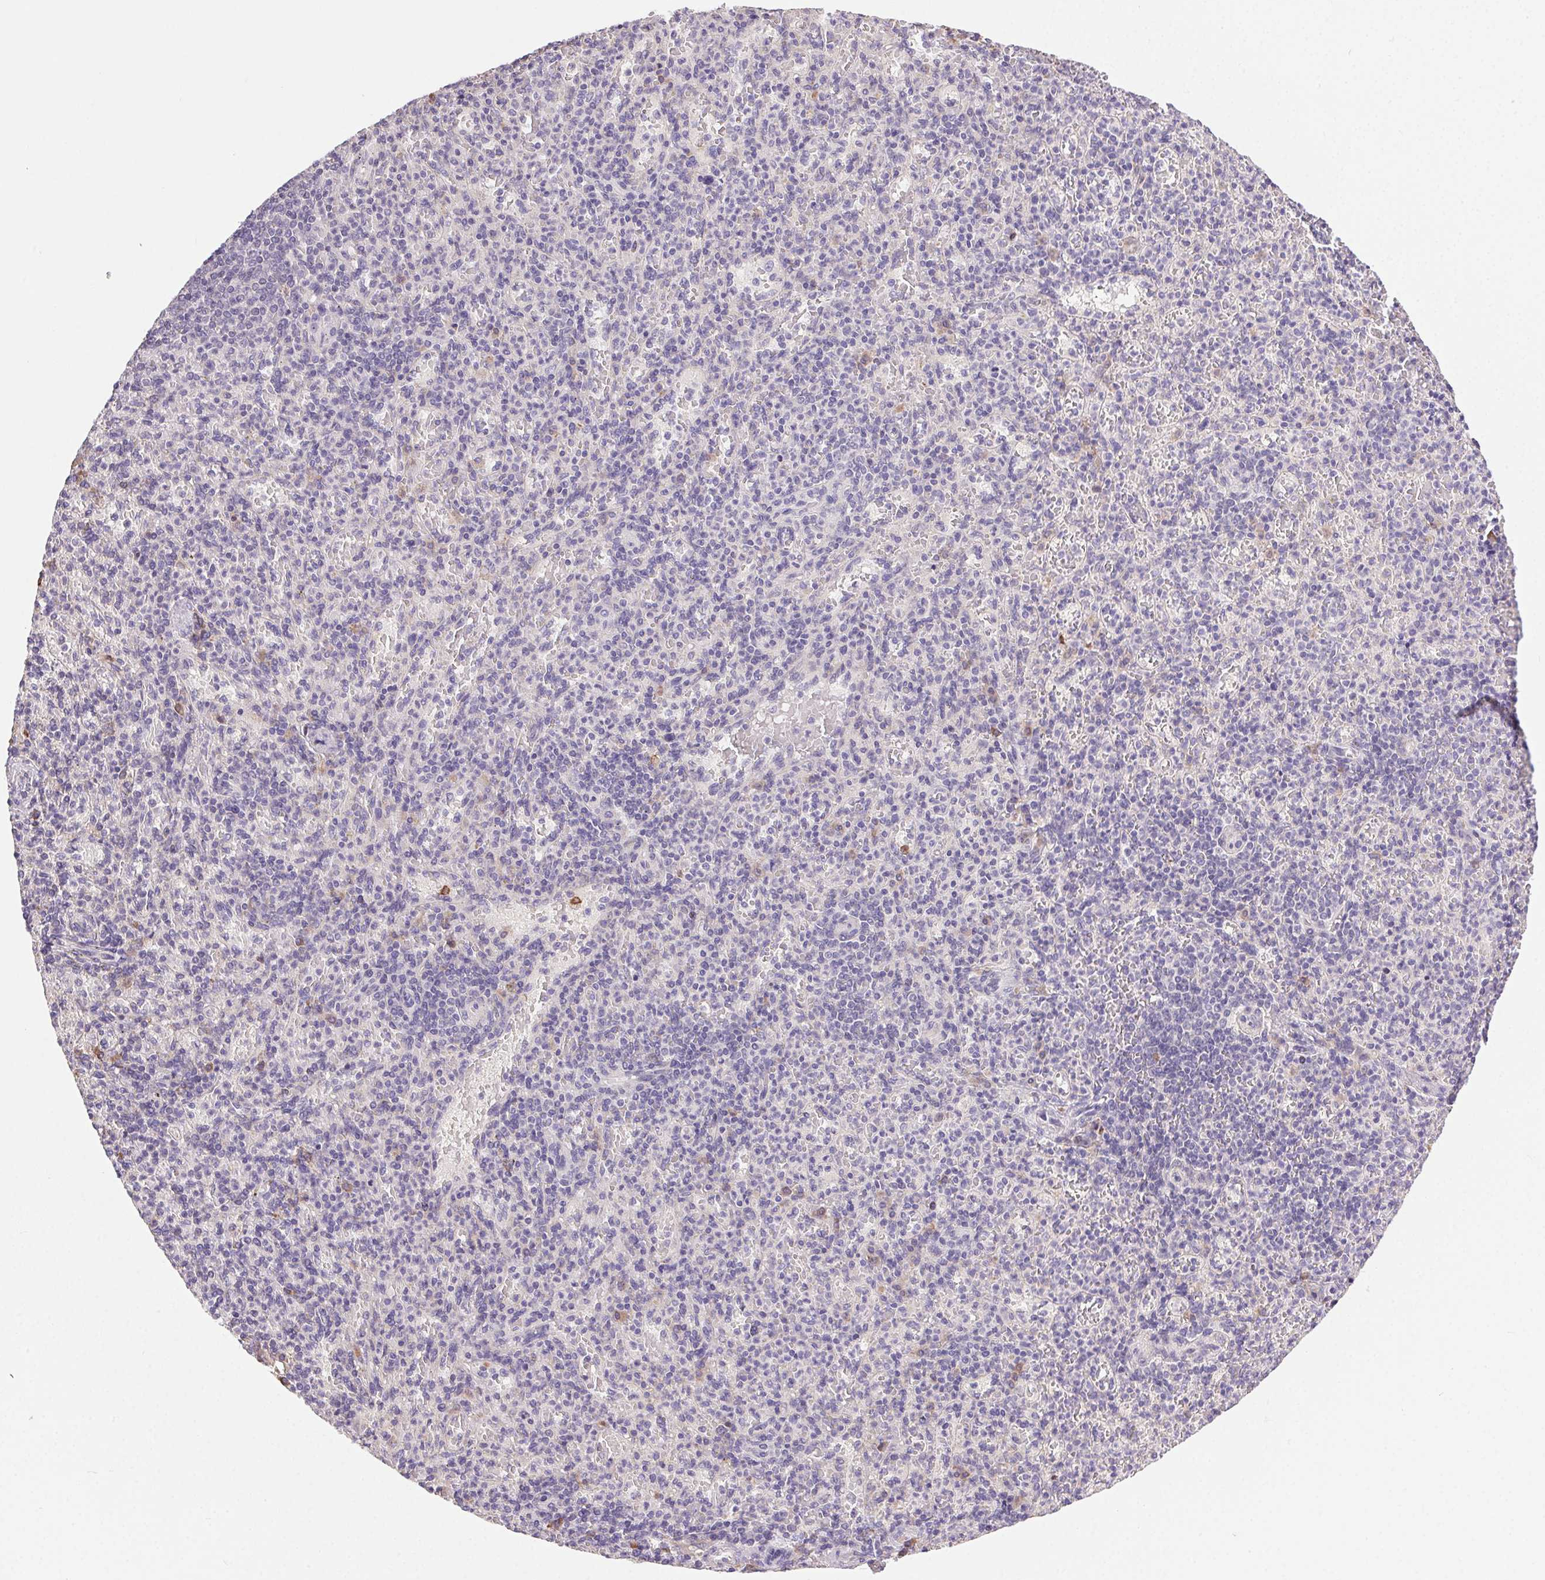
{"staining": {"intensity": "negative", "quantity": "none", "location": "none"}, "tissue": "spleen", "cell_type": "Cells in red pulp", "image_type": "normal", "snomed": [{"axis": "morphology", "description": "Normal tissue, NOS"}, {"axis": "topography", "description": "Spleen"}], "caption": "Immunohistochemistry (IHC) of benign human spleen displays no expression in cells in red pulp.", "gene": "SNX31", "patient": {"sex": "female", "age": 74}}